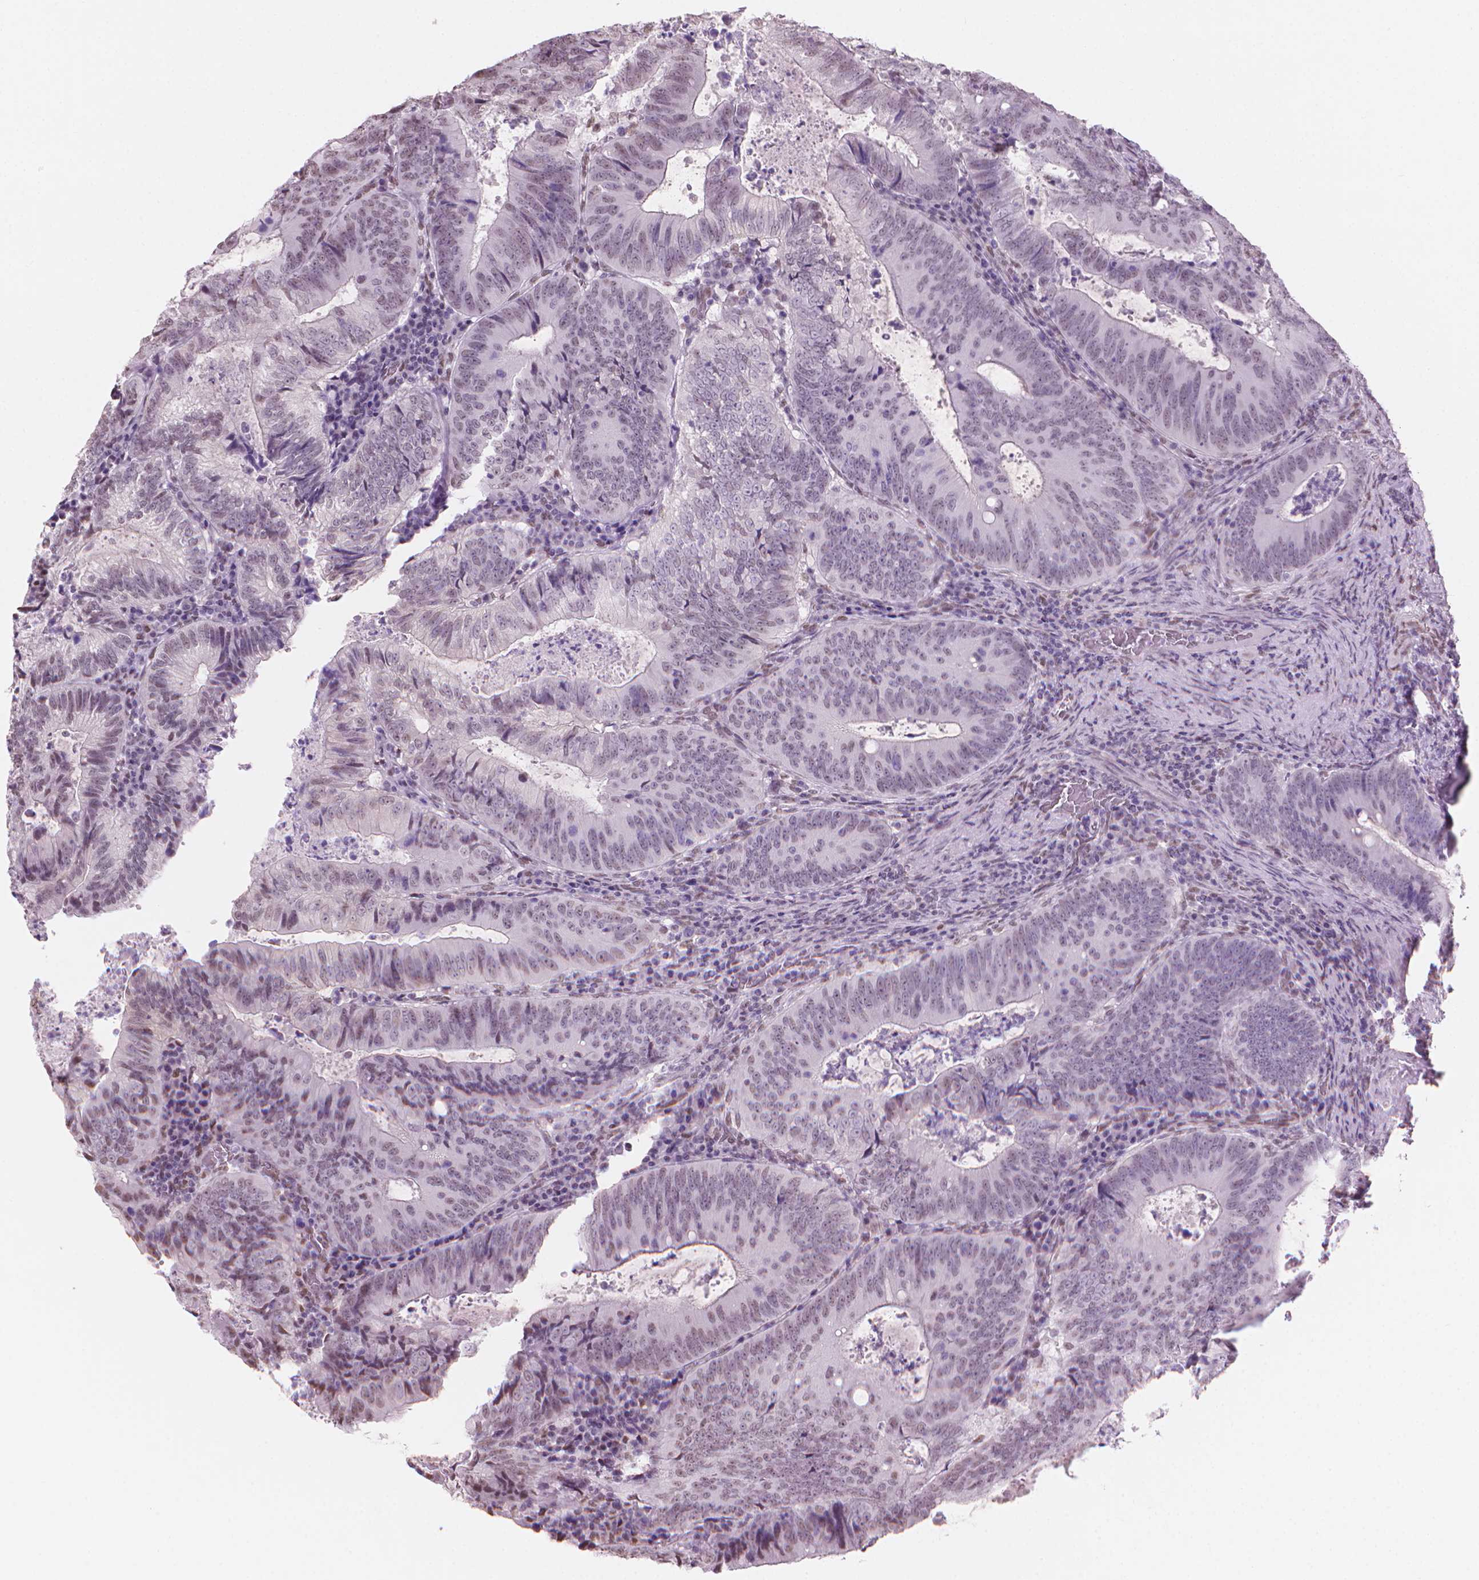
{"staining": {"intensity": "weak", "quantity": "<25%", "location": "nuclear"}, "tissue": "colorectal cancer", "cell_type": "Tumor cells", "image_type": "cancer", "snomed": [{"axis": "morphology", "description": "Adenocarcinoma, NOS"}, {"axis": "topography", "description": "Colon"}], "caption": "This is an IHC histopathology image of human colorectal adenocarcinoma. There is no expression in tumor cells.", "gene": "PIAS2", "patient": {"sex": "male", "age": 67}}